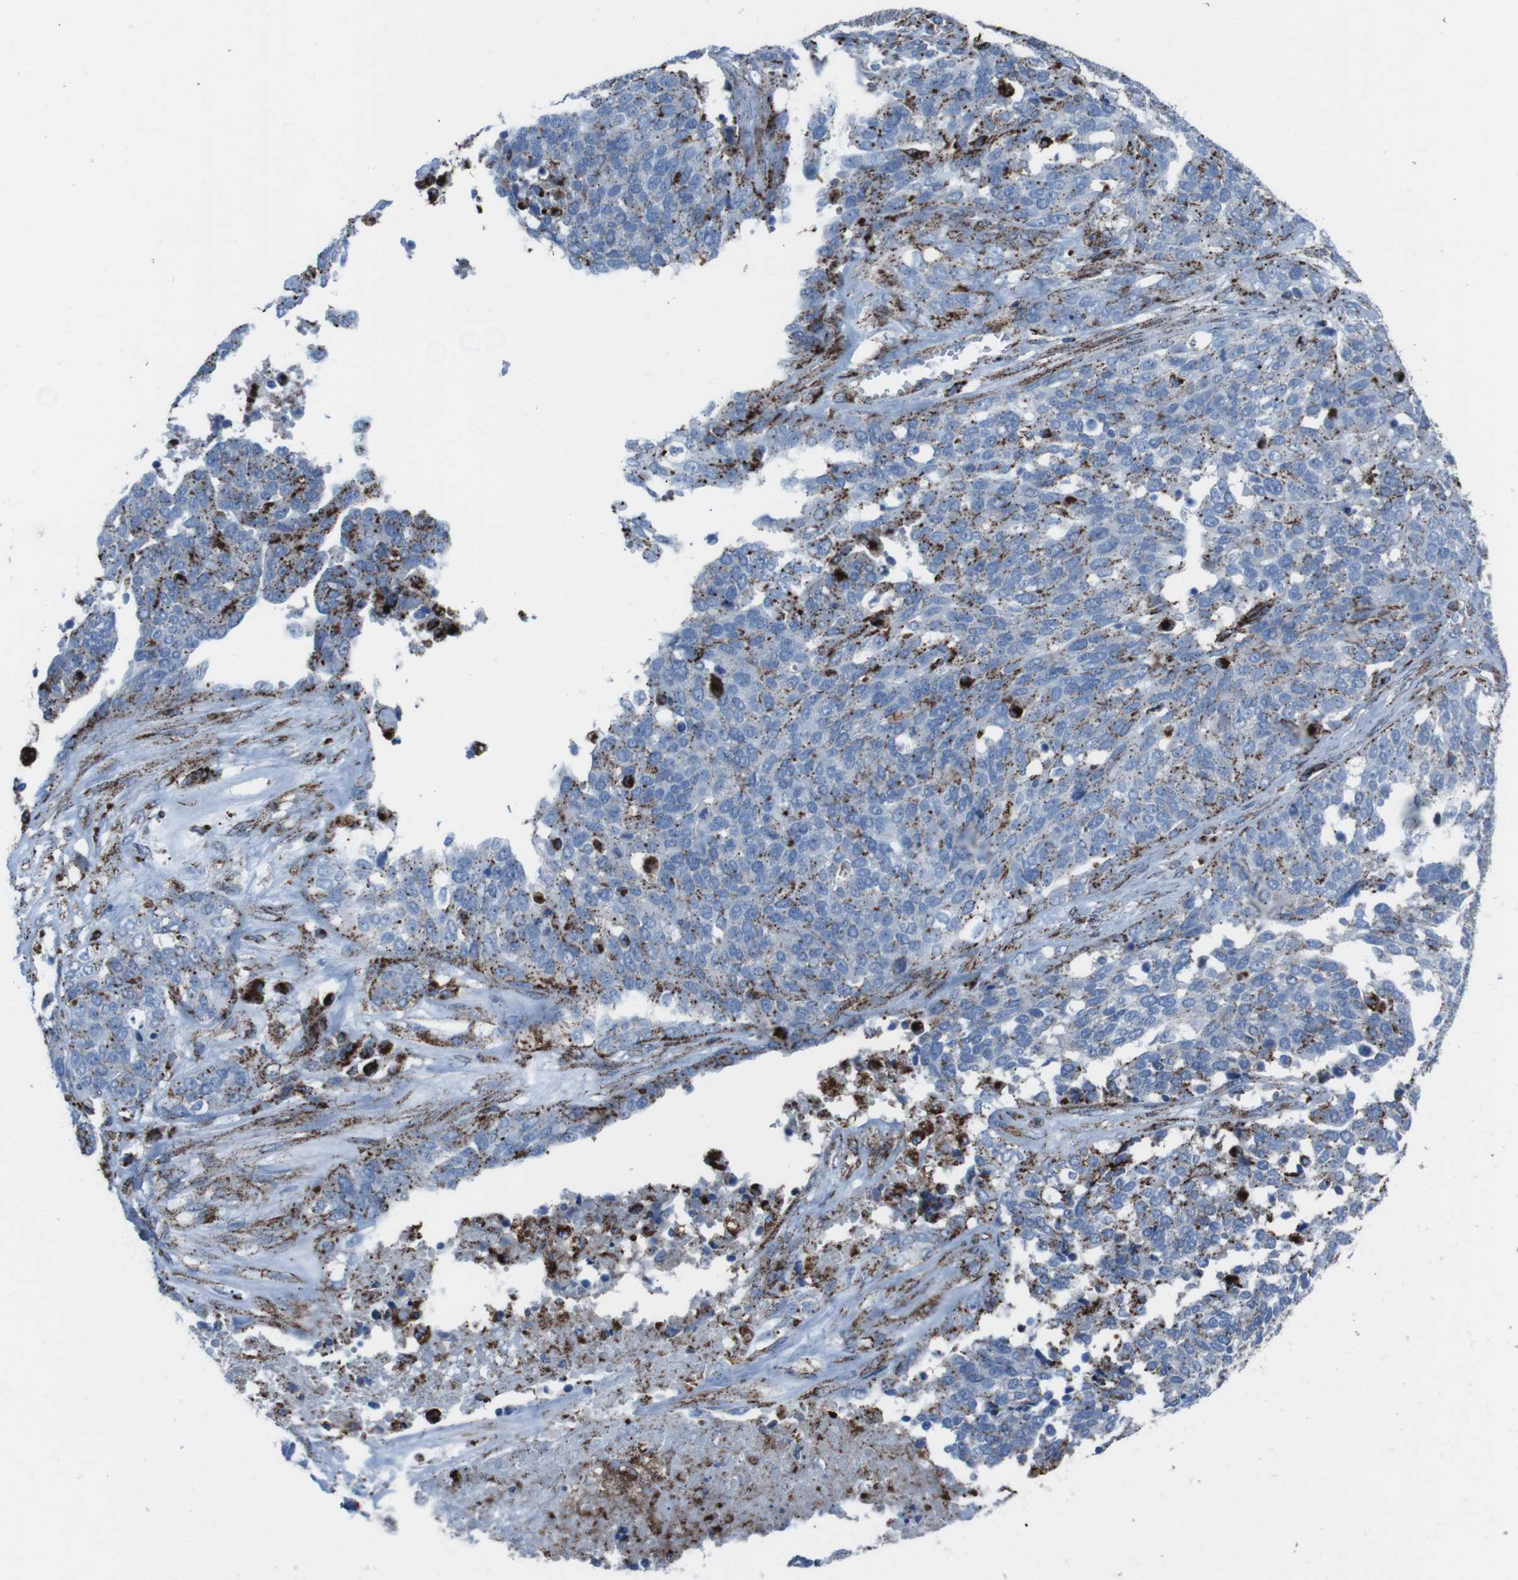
{"staining": {"intensity": "moderate", "quantity": "<25%", "location": "cytoplasmic/membranous"}, "tissue": "ovarian cancer", "cell_type": "Tumor cells", "image_type": "cancer", "snomed": [{"axis": "morphology", "description": "Cystadenocarcinoma, serous, NOS"}, {"axis": "topography", "description": "Ovary"}], "caption": "Tumor cells display low levels of moderate cytoplasmic/membranous expression in approximately <25% of cells in human ovarian cancer (serous cystadenocarcinoma).", "gene": "SCARB2", "patient": {"sex": "female", "age": 44}}